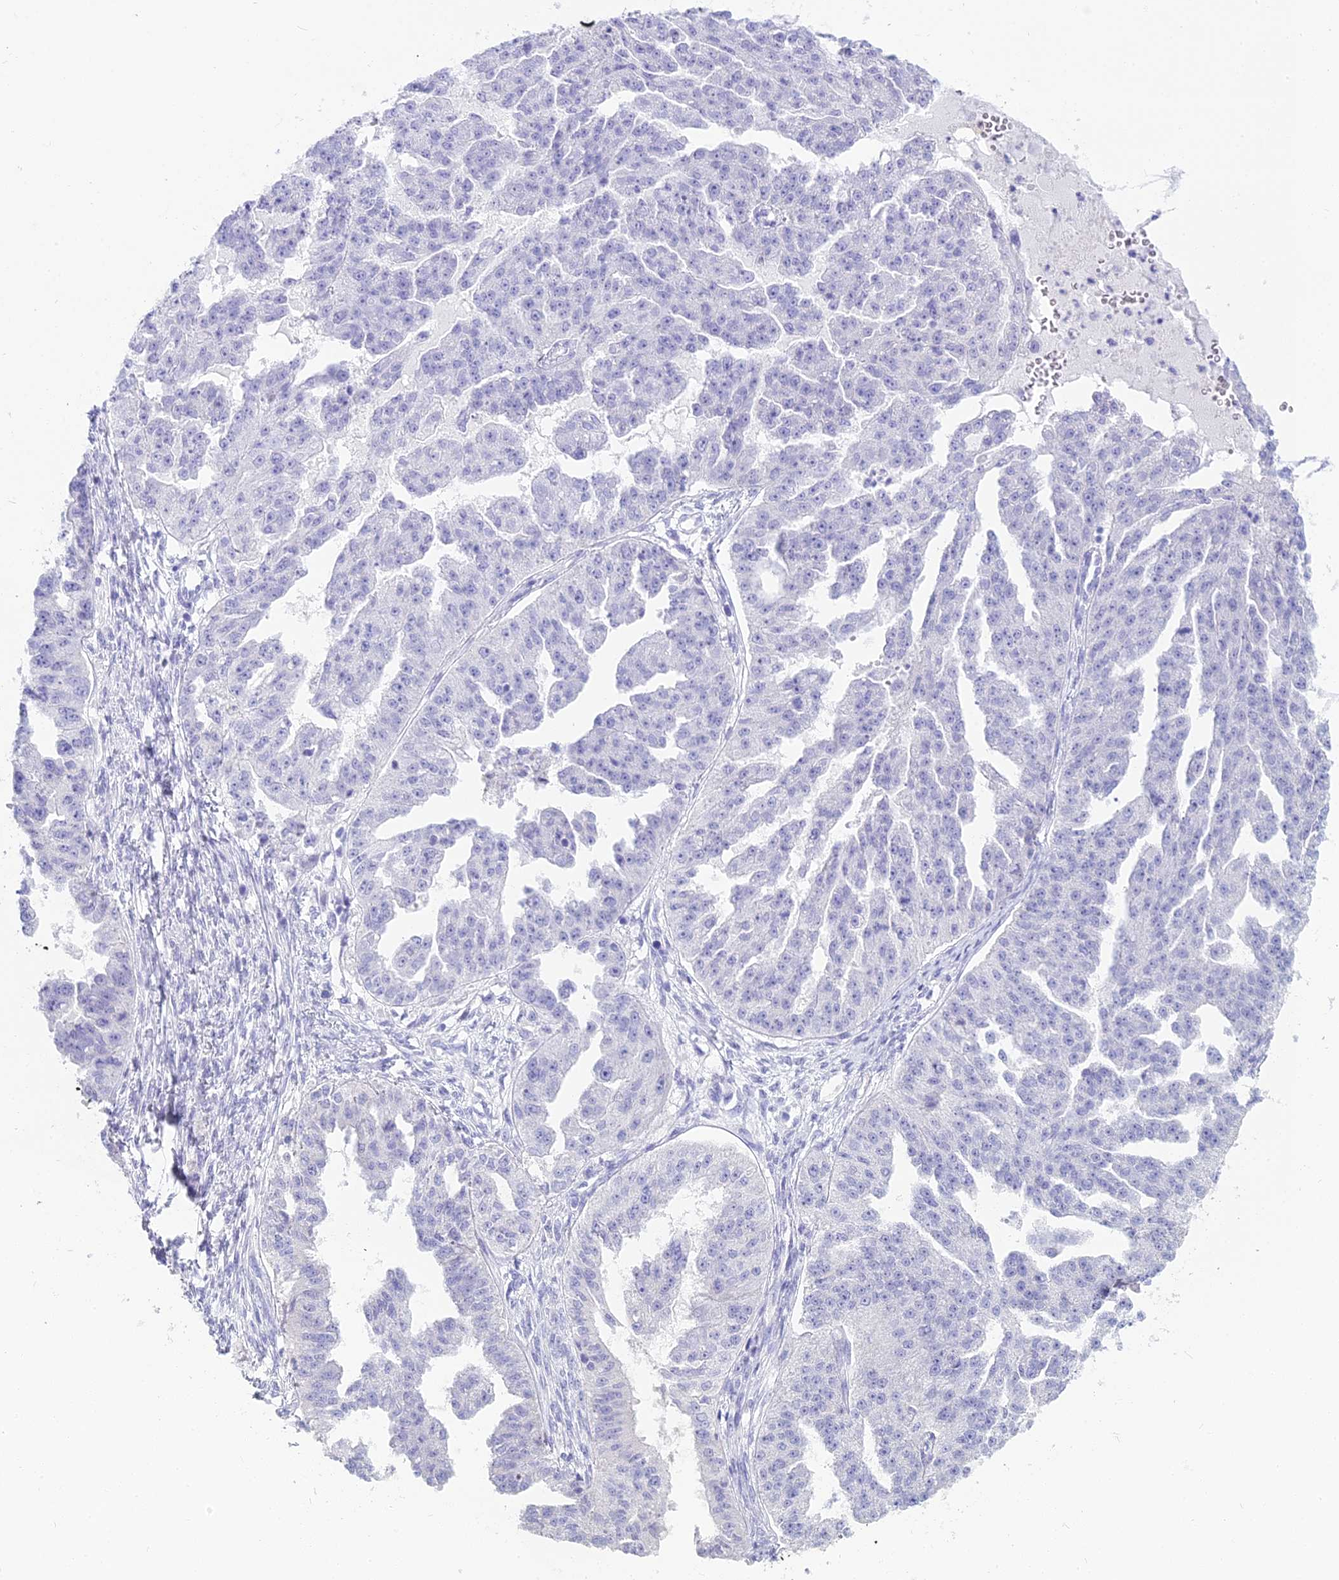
{"staining": {"intensity": "negative", "quantity": "none", "location": "none"}, "tissue": "ovarian cancer", "cell_type": "Tumor cells", "image_type": "cancer", "snomed": [{"axis": "morphology", "description": "Cystadenocarcinoma, serous, NOS"}, {"axis": "topography", "description": "Ovary"}], "caption": "IHC image of neoplastic tissue: ovarian serous cystadenocarcinoma stained with DAB reveals no significant protein expression in tumor cells.", "gene": "CGB2", "patient": {"sex": "female", "age": 58}}